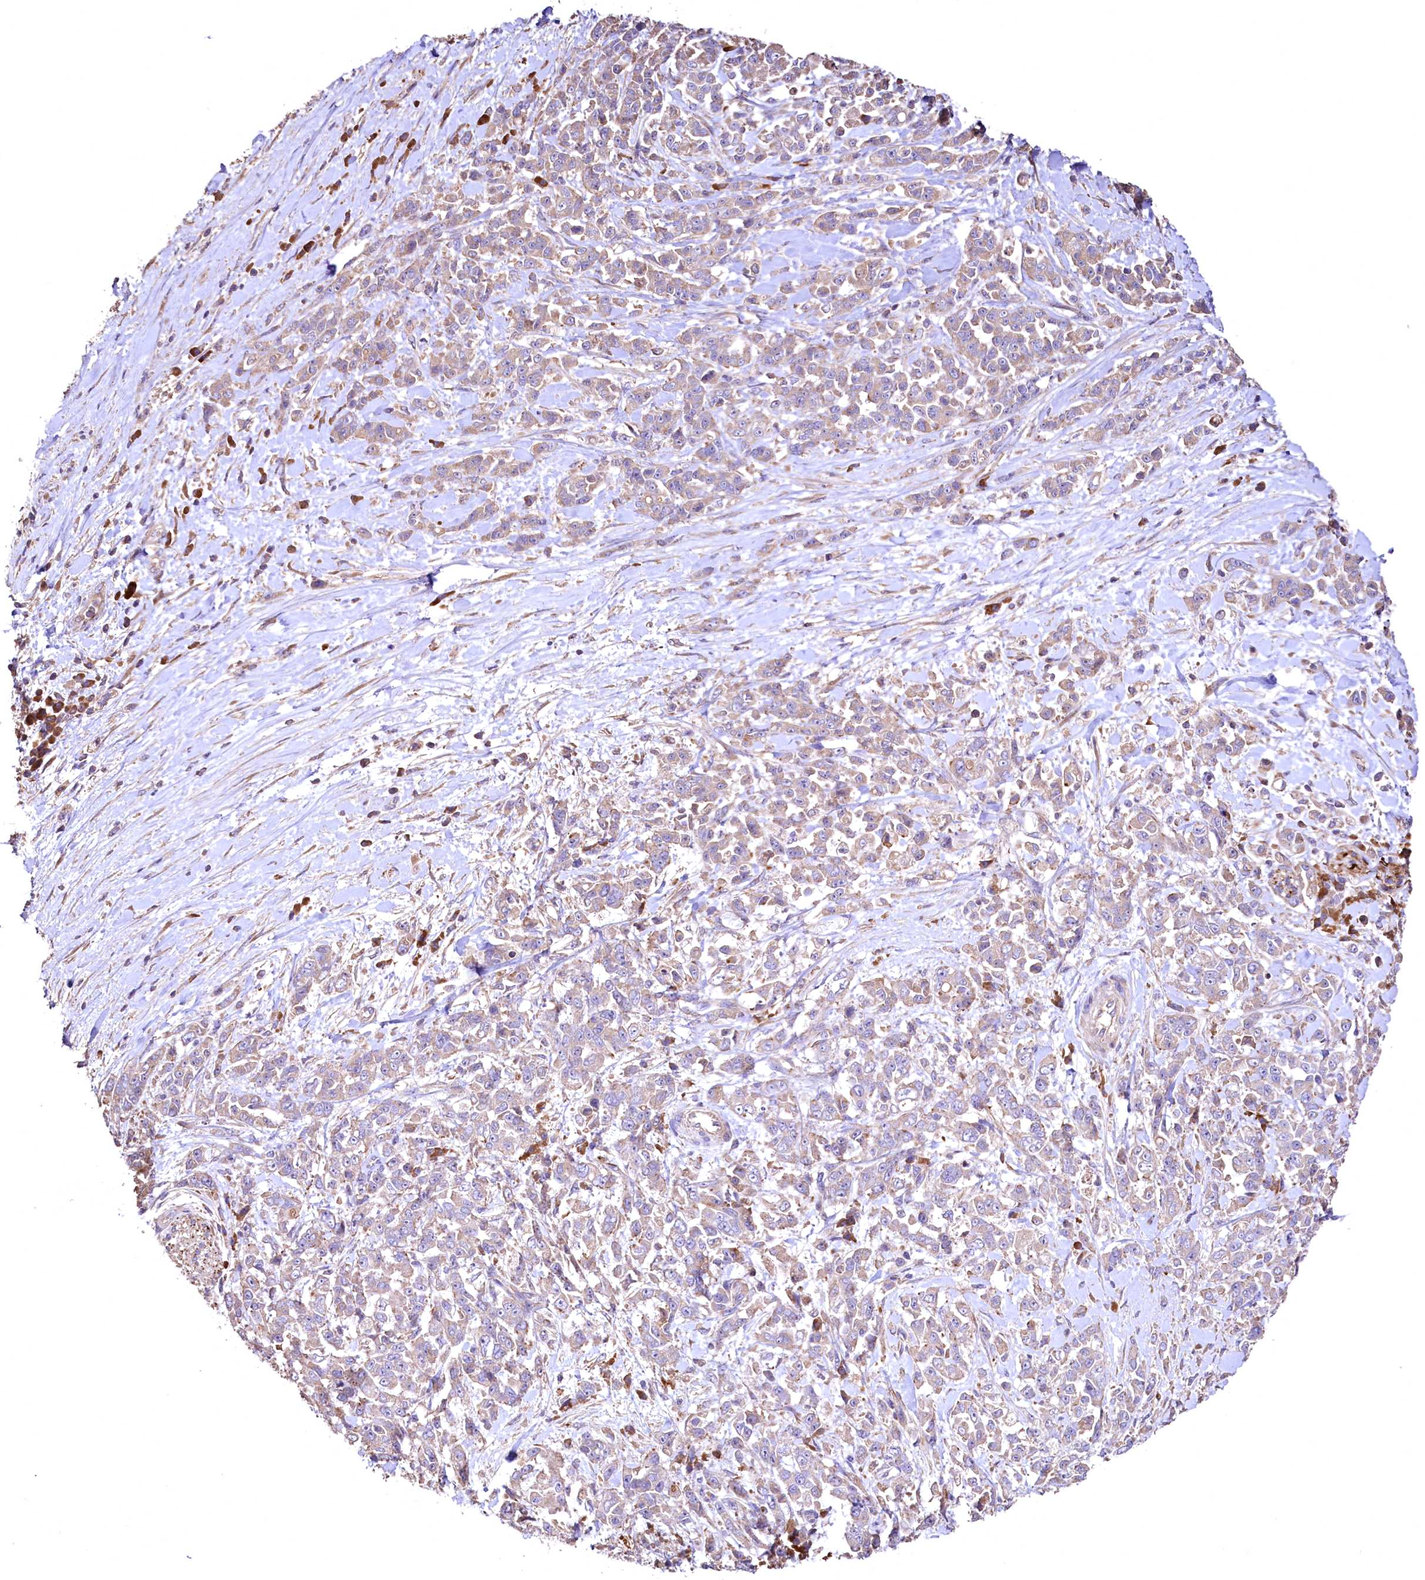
{"staining": {"intensity": "moderate", "quantity": "25%-75%", "location": "cytoplasmic/membranous"}, "tissue": "pancreatic cancer", "cell_type": "Tumor cells", "image_type": "cancer", "snomed": [{"axis": "morphology", "description": "Normal tissue, NOS"}, {"axis": "morphology", "description": "Adenocarcinoma, NOS"}, {"axis": "topography", "description": "Pancreas"}], "caption": "A medium amount of moderate cytoplasmic/membranous positivity is identified in about 25%-75% of tumor cells in adenocarcinoma (pancreatic) tissue.", "gene": "RASSF1", "patient": {"sex": "female", "age": 64}}